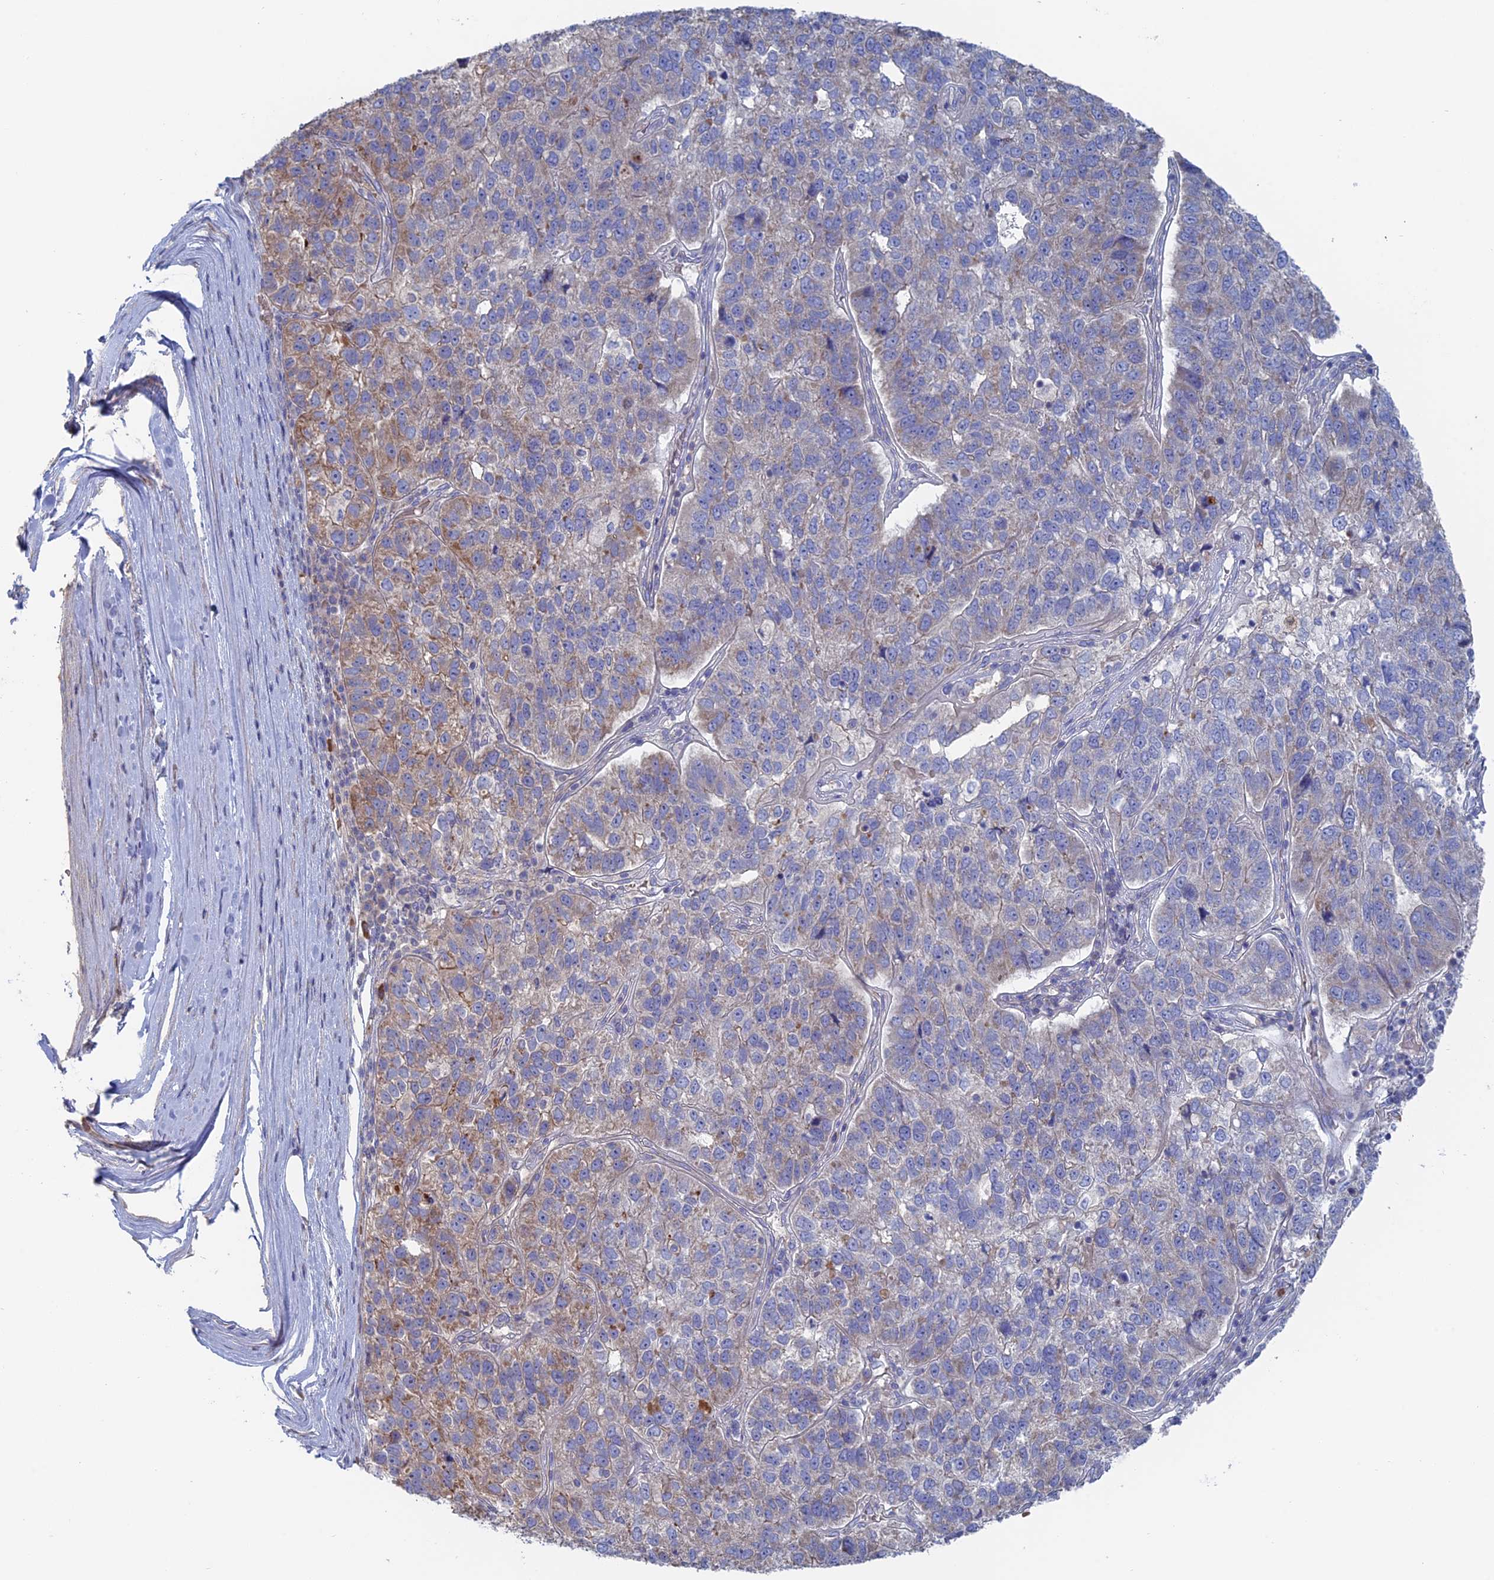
{"staining": {"intensity": "moderate", "quantity": "<25%", "location": "cytoplasmic/membranous"}, "tissue": "pancreatic cancer", "cell_type": "Tumor cells", "image_type": "cancer", "snomed": [{"axis": "morphology", "description": "Adenocarcinoma, NOS"}, {"axis": "topography", "description": "Pancreas"}], "caption": "Pancreatic cancer was stained to show a protein in brown. There is low levels of moderate cytoplasmic/membranous expression in approximately <25% of tumor cells. (DAB (3,3'-diaminobenzidine) = brown stain, brightfield microscopy at high magnification).", "gene": "TBC1D30", "patient": {"sex": "female", "age": 61}}